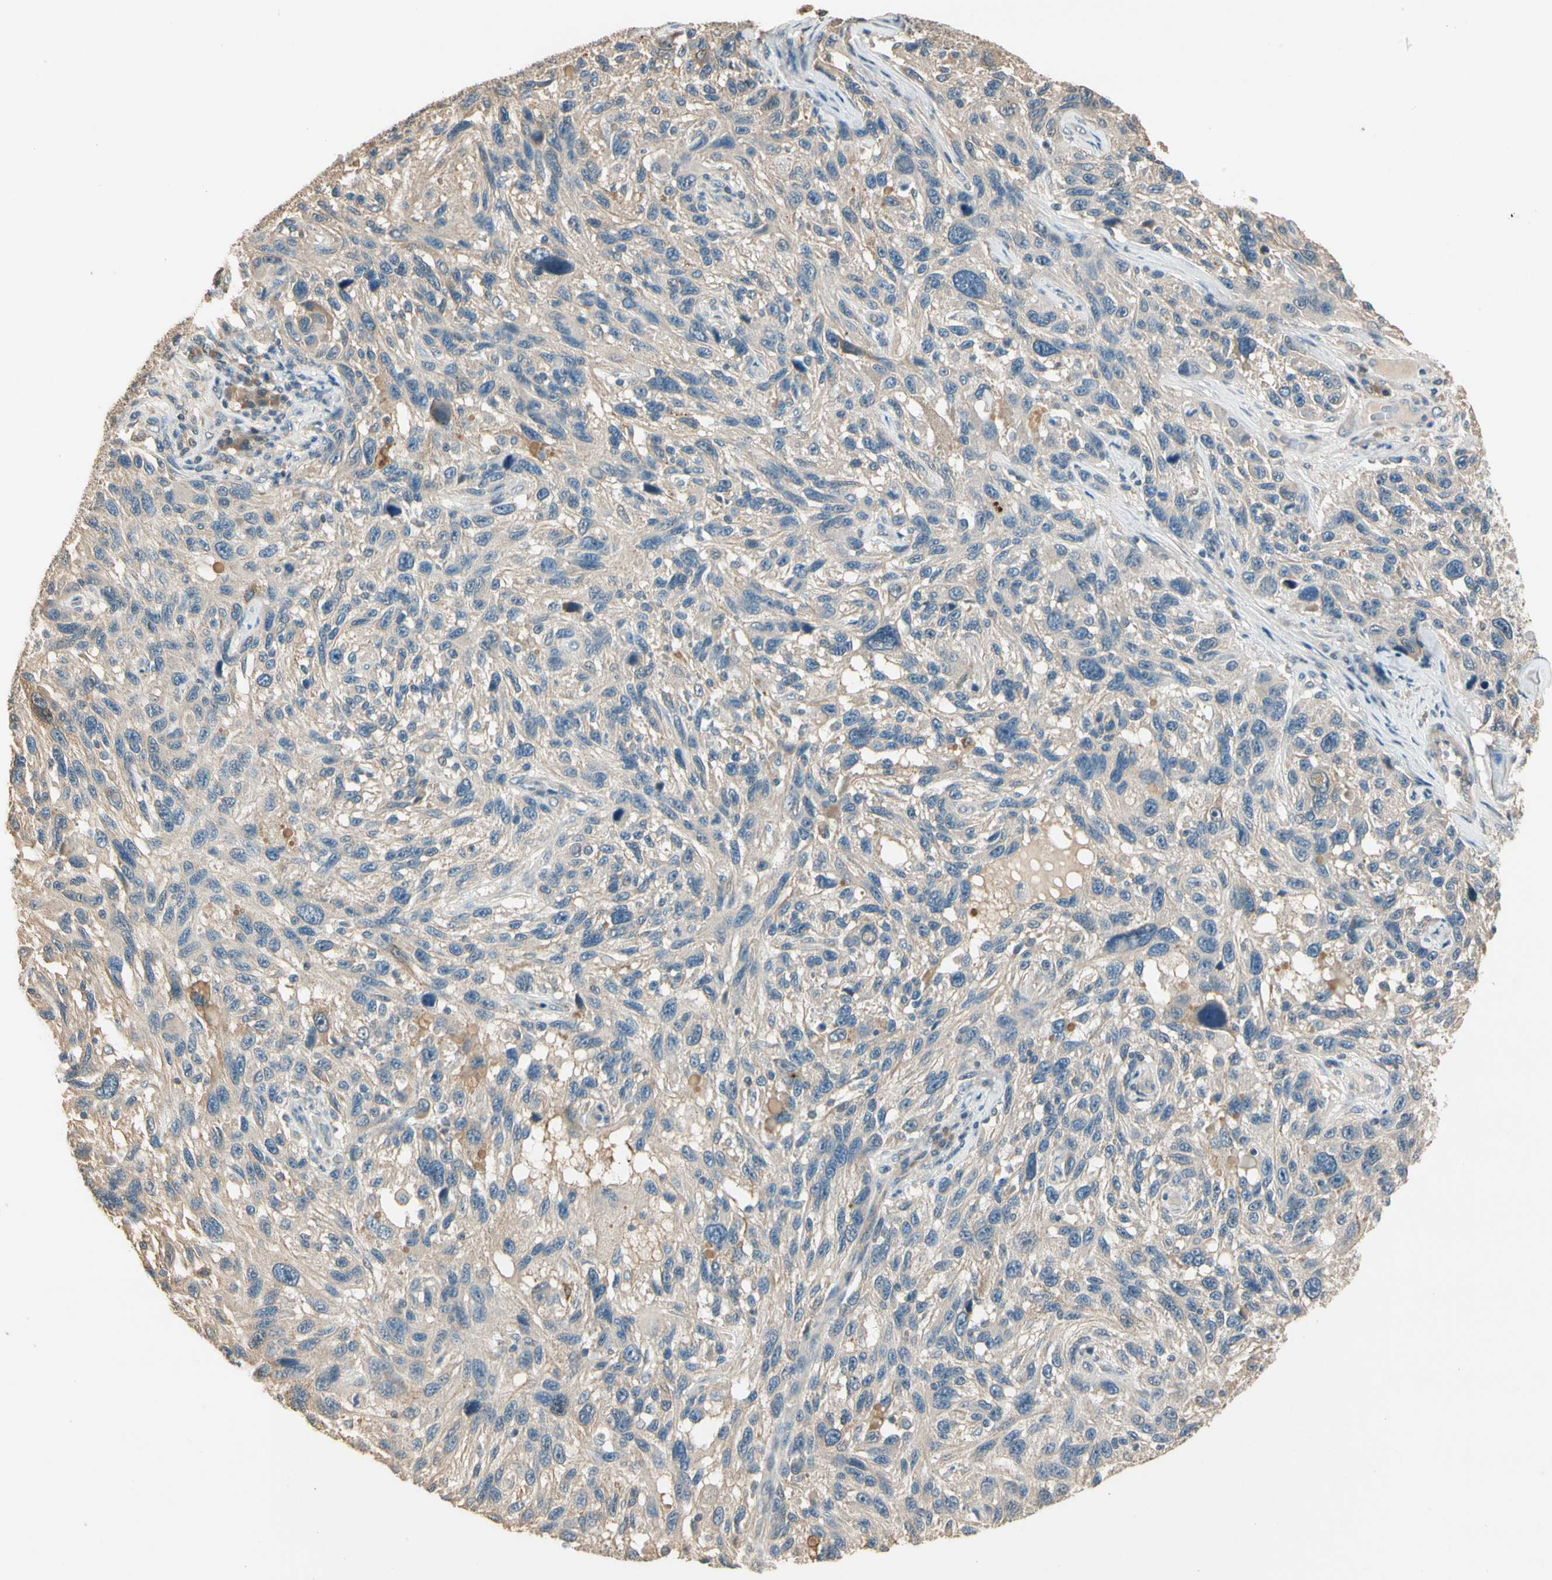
{"staining": {"intensity": "weak", "quantity": ">75%", "location": "cytoplasmic/membranous"}, "tissue": "melanoma", "cell_type": "Tumor cells", "image_type": "cancer", "snomed": [{"axis": "morphology", "description": "Malignant melanoma, NOS"}, {"axis": "topography", "description": "Skin"}], "caption": "There is low levels of weak cytoplasmic/membranous positivity in tumor cells of melanoma, as demonstrated by immunohistochemical staining (brown color).", "gene": "CDH6", "patient": {"sex": "male", "age": 53}}